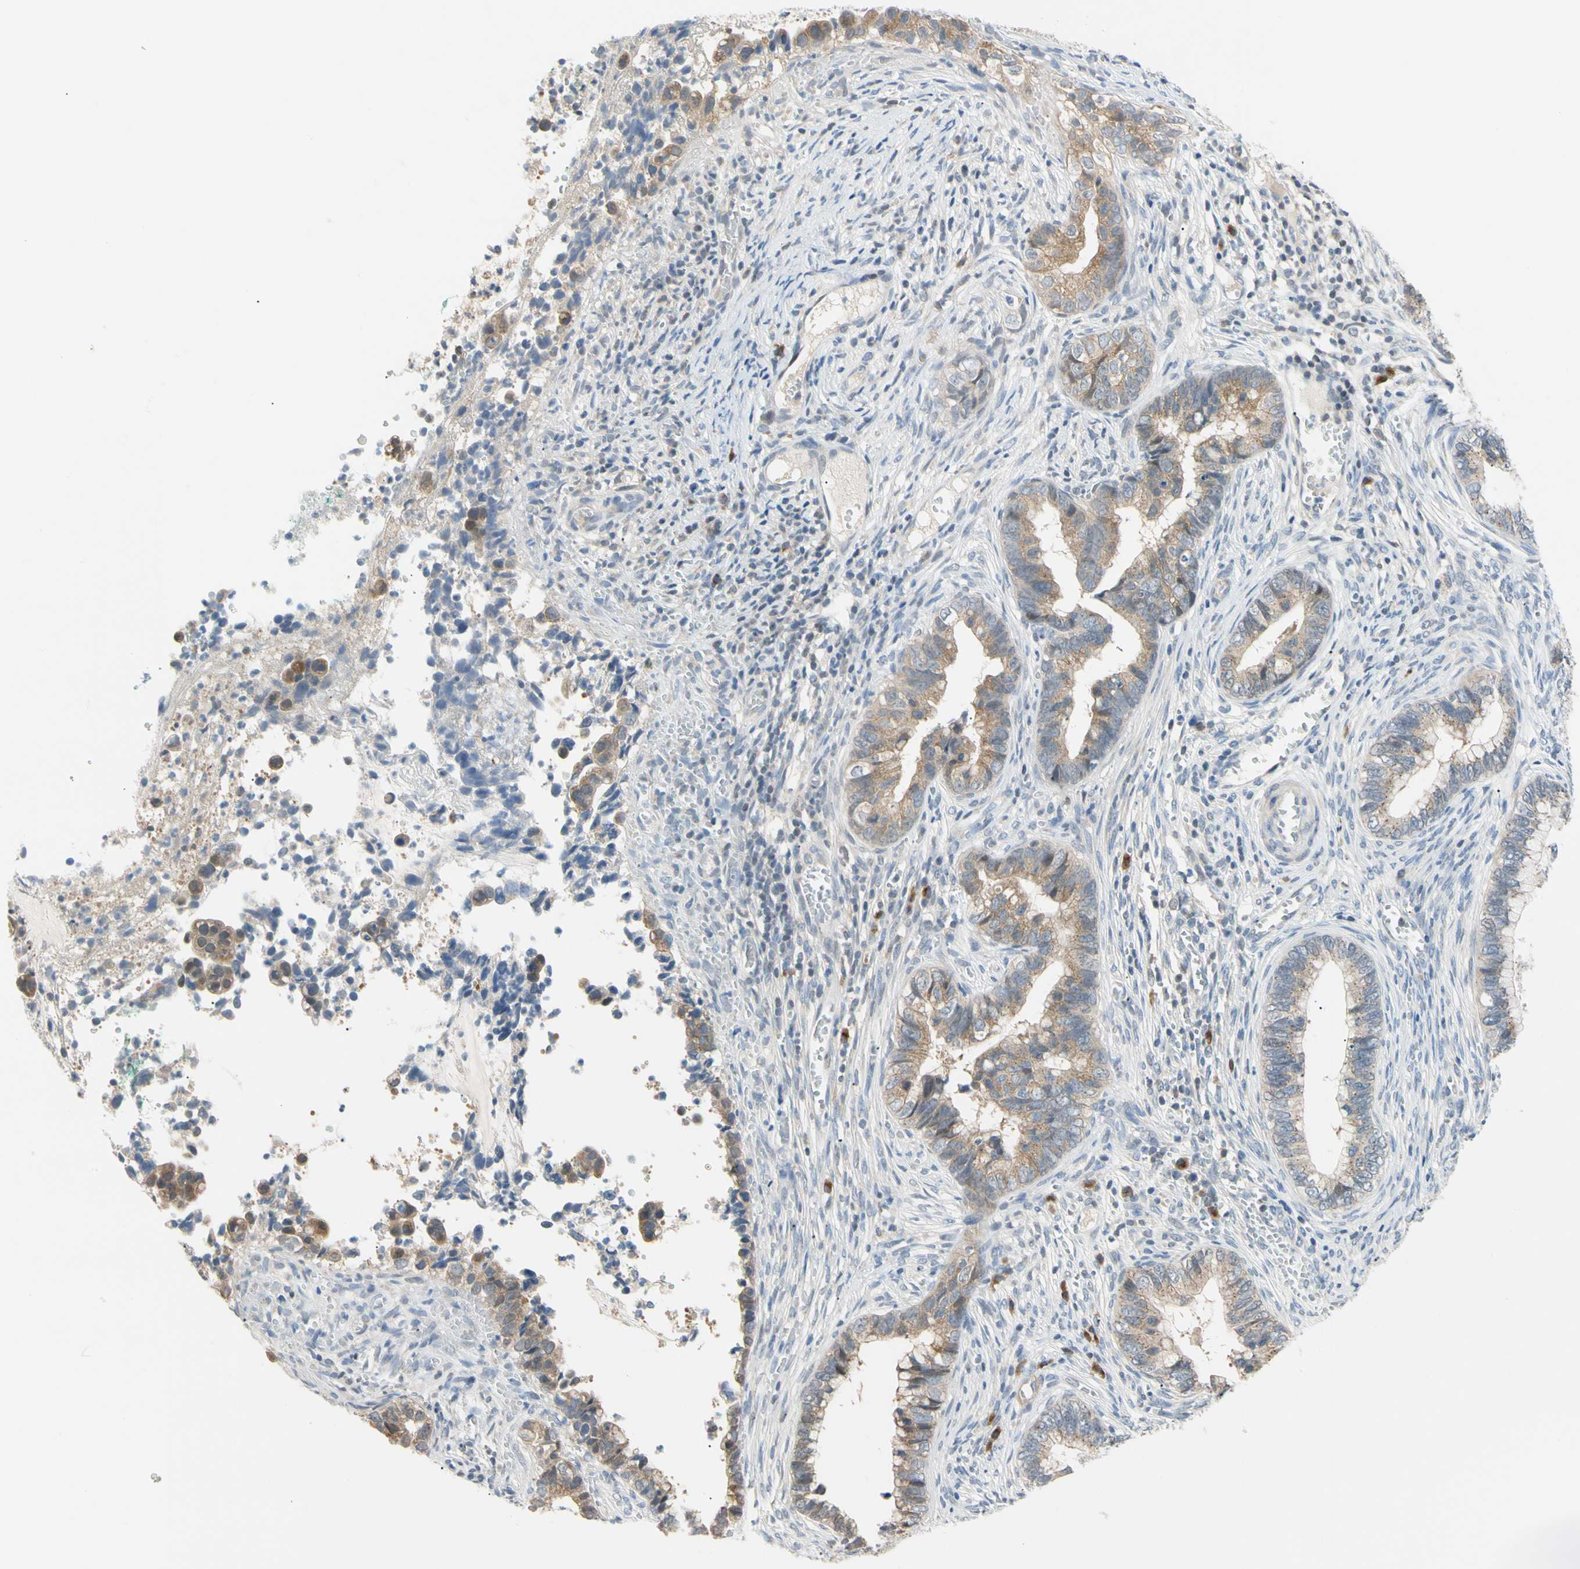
{"staining": {"intensity": "weak", "quantity": "25%-75%", "location": "cytoplasmic/membranous"}, "tissue": "cervical cancer", "cell_type": "Tumor cells", "image_type": "cancer", "snomed": [{"axis": "morphology", "description": "Adenocarcinoma, NOS"}, {"axis": "topography", "description": "Cervix"}], "caption": "Immunohistochemical staining of human cervical cancer (adenocarcinoma) displays weak cytoplasmic/membranous protein staining in about 25%-75% of tumor cells.", "gene": "SEC23B", "patient": {"sex": "female", "age": 44}}